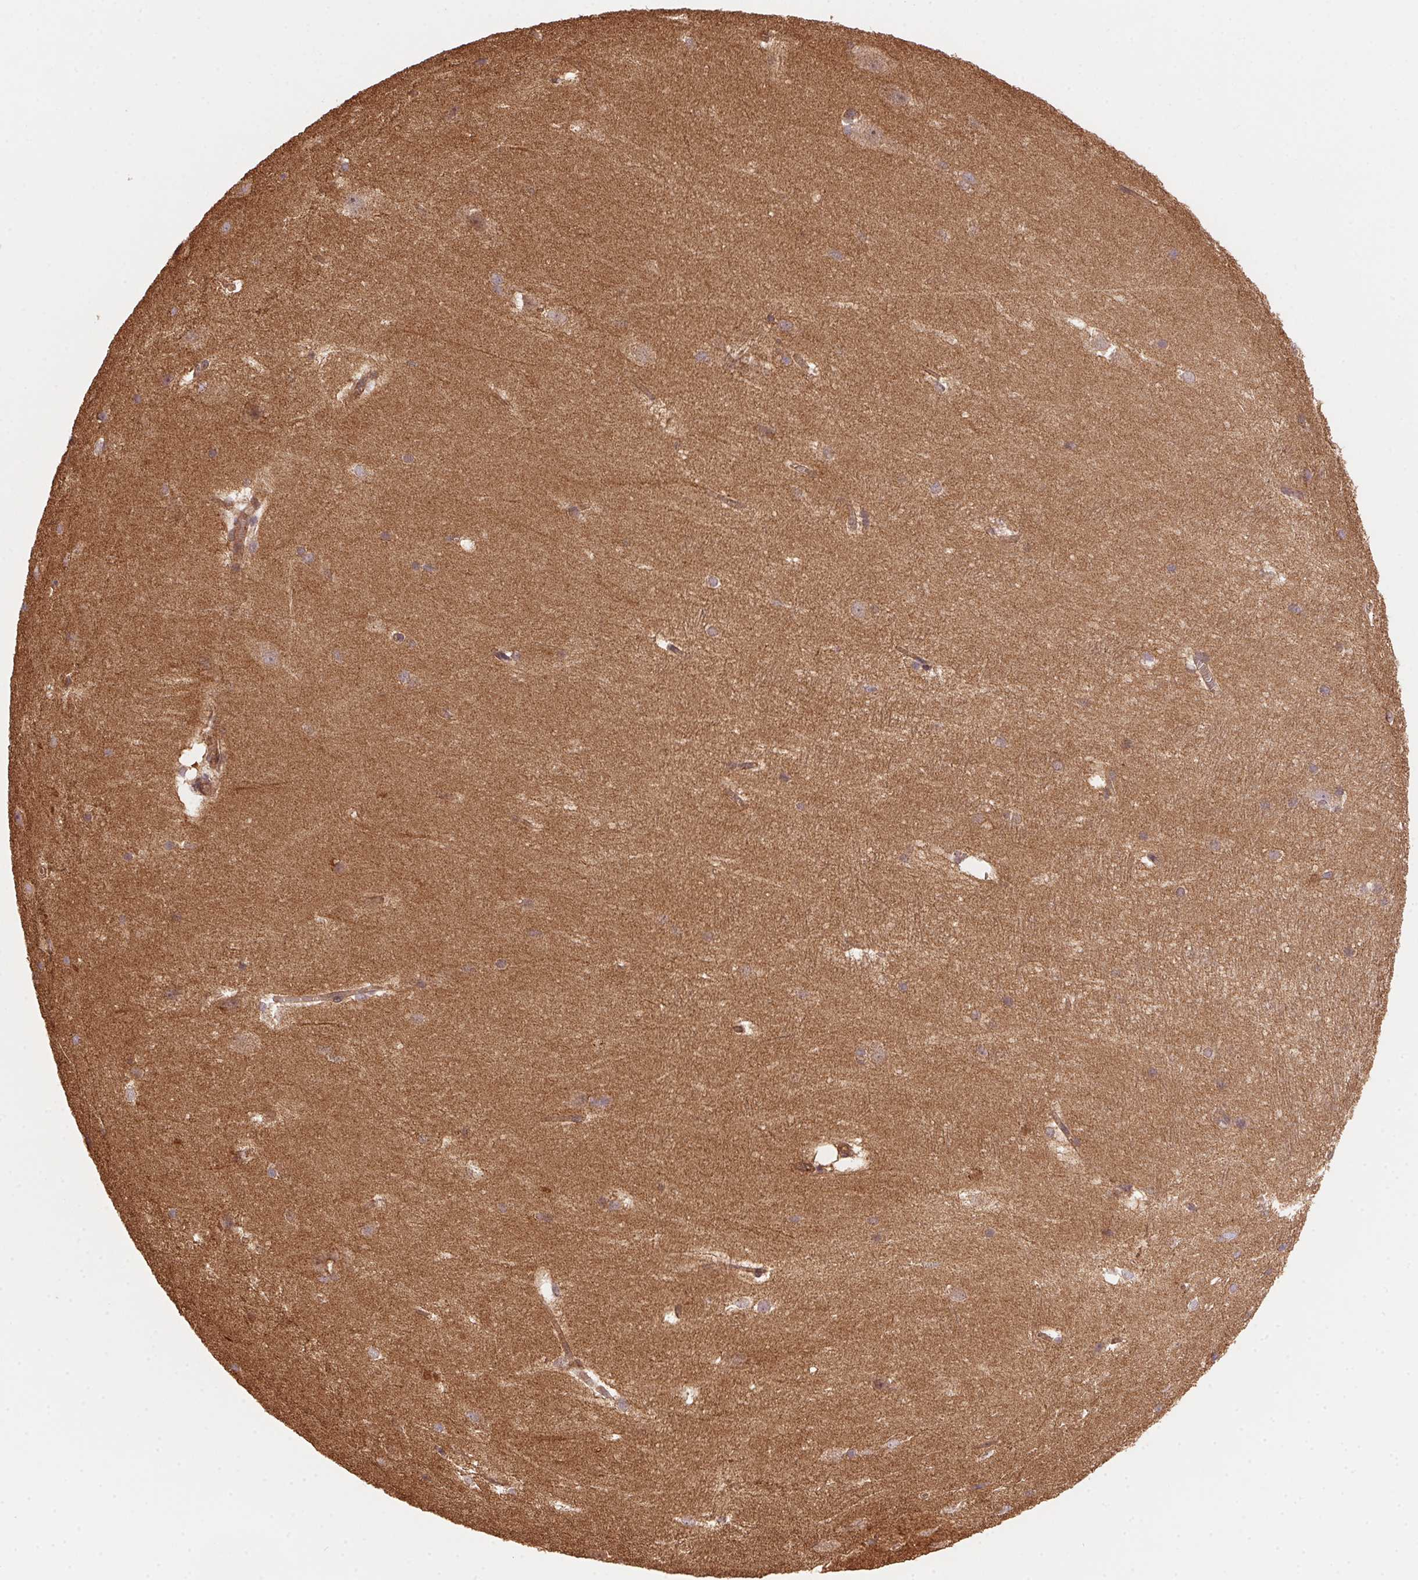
{"staining": {"intensity": "moderate", "quantity": "<25%", "location": "cytoplasmic/membranous"}, "tissue": "hippocampus", "cell_type": "Glial cells", "image_type": "normal", "snomed": [{"axis": "morphology", "description": "Normal tissue, NOS"}, {"axis": "topography", "description": "Cerebral cortex"}, {"axis": "topography", "description": "Hippocampus"}], "caption": "IHC (DAB) staining of unremarkable human hippocampus displays moderate cytoplasmic/membranous protein staining in about <25% of glial cells.", "gene": "USE1", "patient": {"sex": "female", "age": 19}}